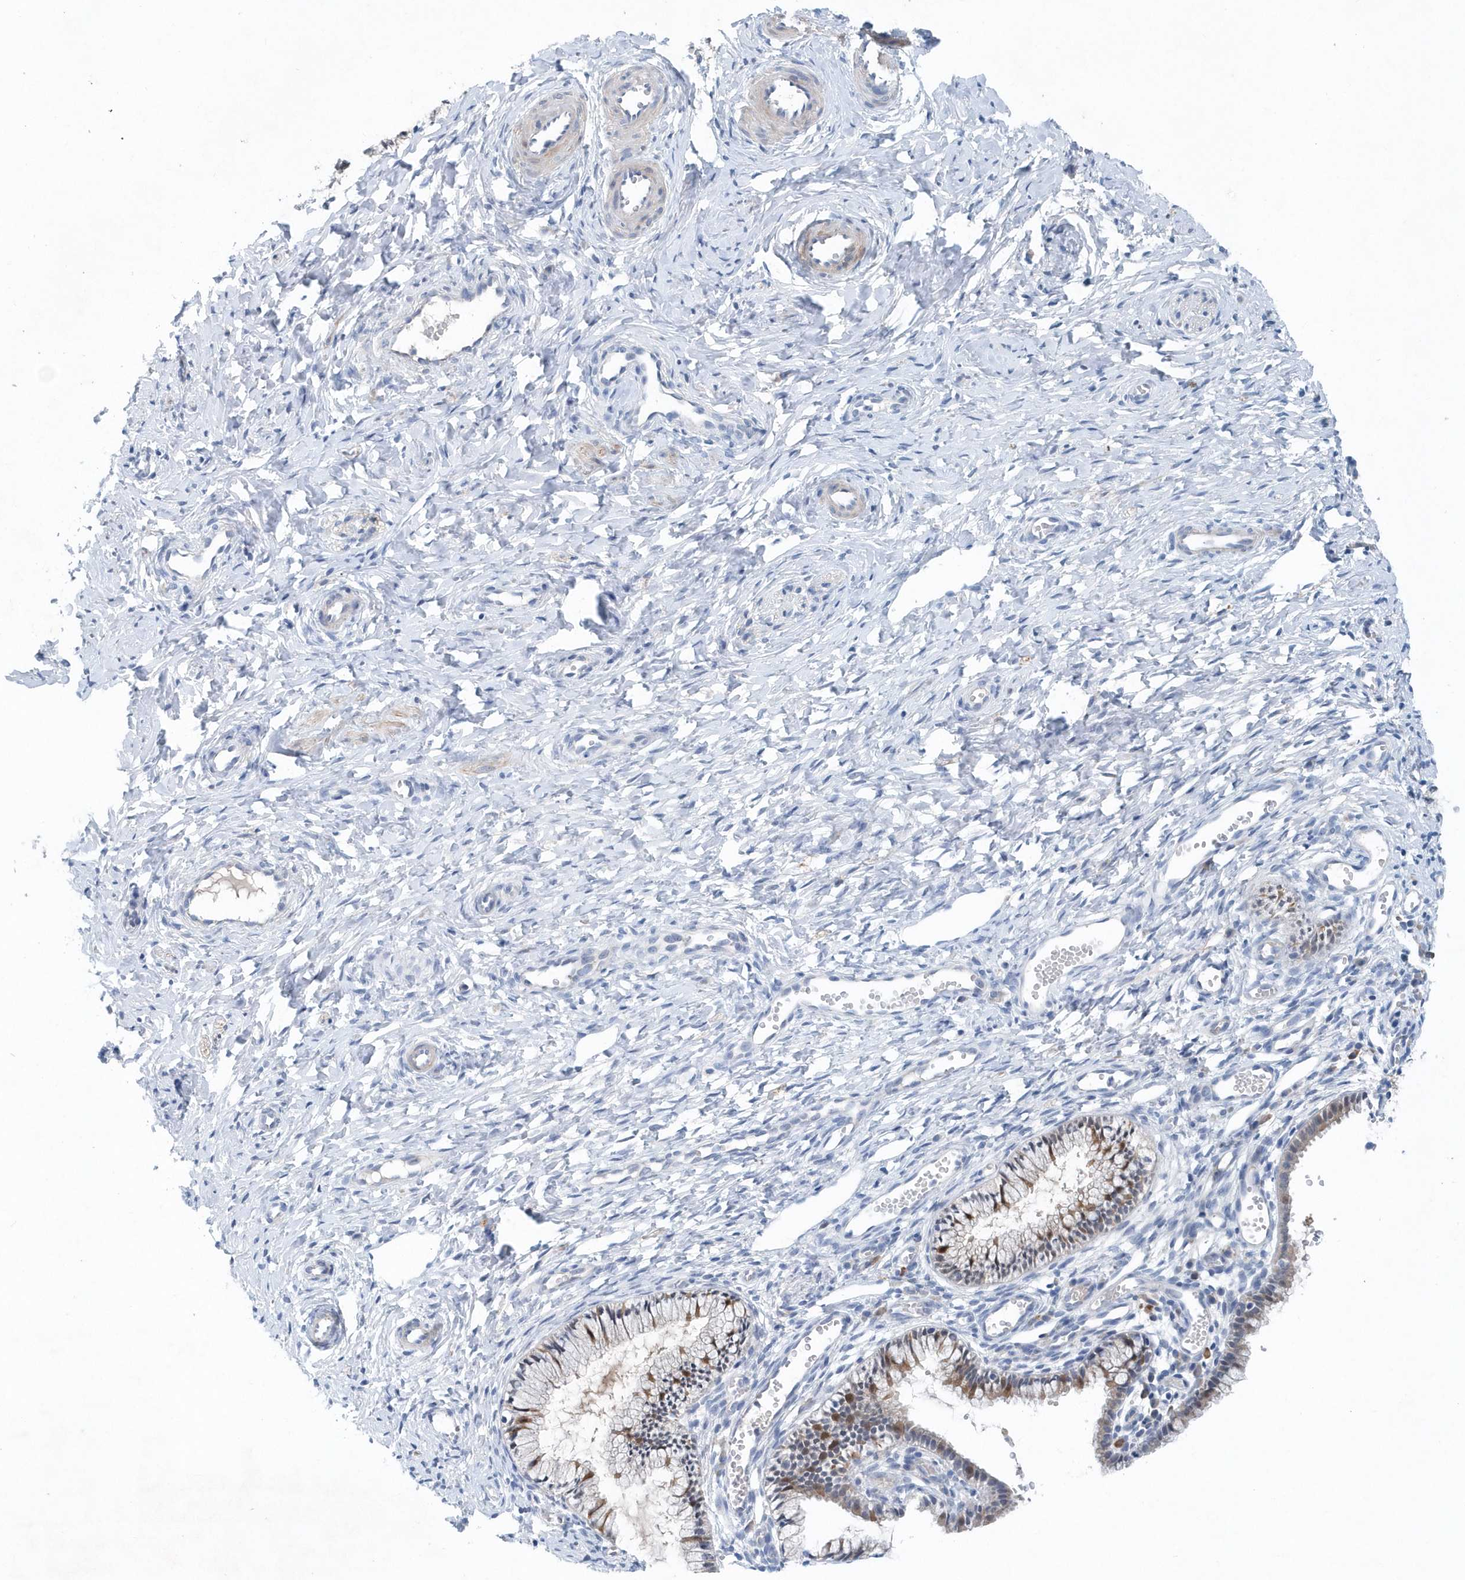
{"staining": {"intensity": "moderate", "quantity": "<25%", "location": "cytoplasmic/membranous"}, "tissue": "cervix", "cell_type": "Glandular cells", "image_type": "normal", "snomed": [{"axis": "morphology", "description": "Normal tissue, NOS"}, {"axis": "topography", "description": "Cervix"}], "caption": "Normal cervix shows moderate cytoplasmic/membranous positivity in approximately <25% of glandular cells, visualized by immunohistochemistry.", "gene": "PFN2", "patient": {"sex": "female", "age": 27}}